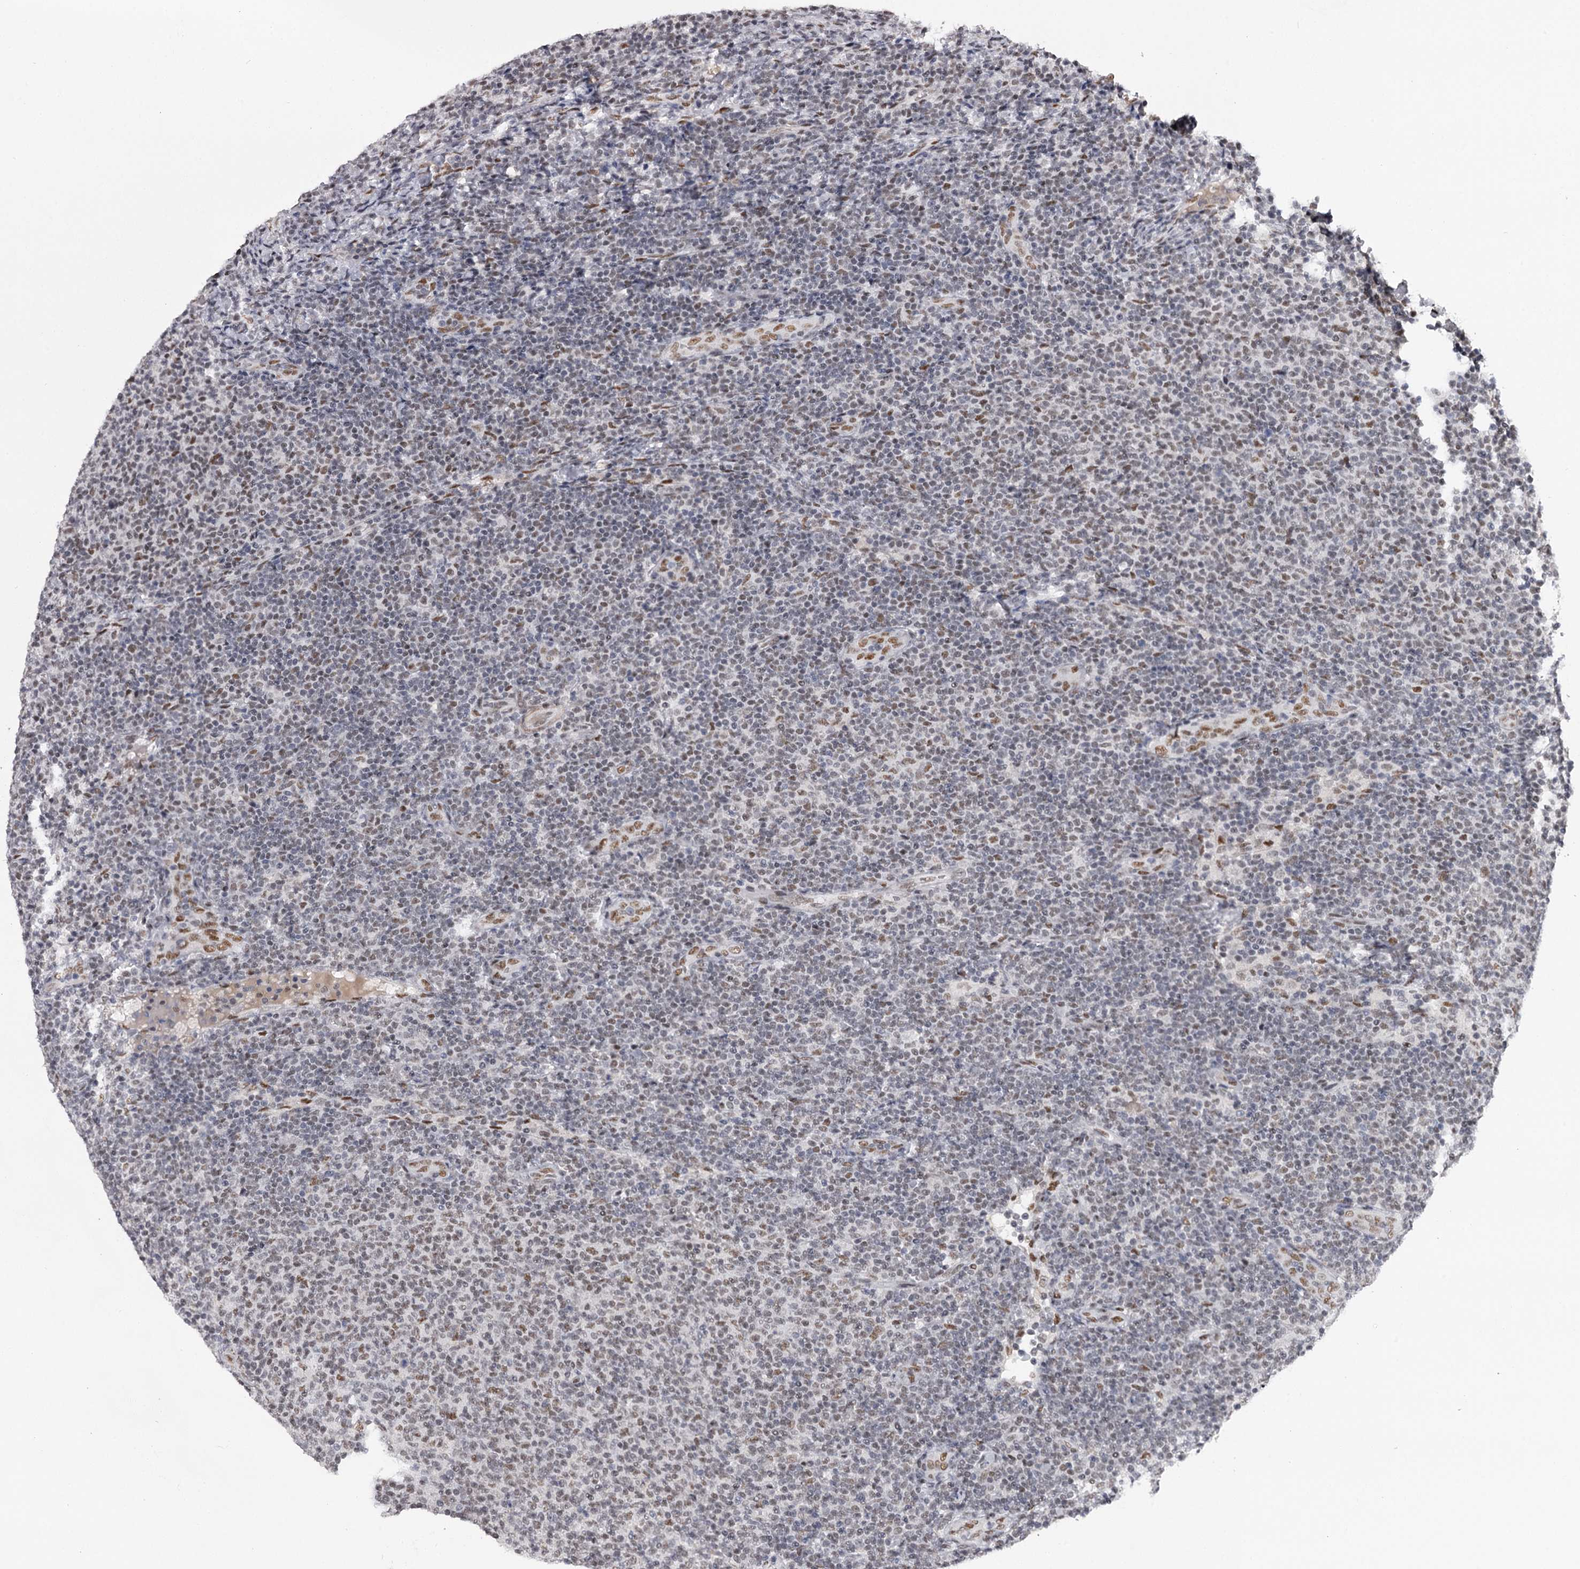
{"staining": {"intensity": "moderate", "quantity": "<25%", "location": "nuclear"}, "tissue": "lymphoma", "cell_type": "Tumor cells", "image_type": "cancer", "snomed": [{"axis": "morphology", "description": "Malignant lymphoma, non-Hodgkin's type, Low grade"}, {"axis": "topography", "description": "Lymph node"}], "caption": "Immunohistochemical staining of human malignant lymphoma, non-Hodgkin's type (low-grade) displays low levels of moderate nuclear expression in approximately <25% of tumor cells. Nuclei are stained in blue.", "gene": "TTC33", "patient": {"sex": "male", "age": 66}}